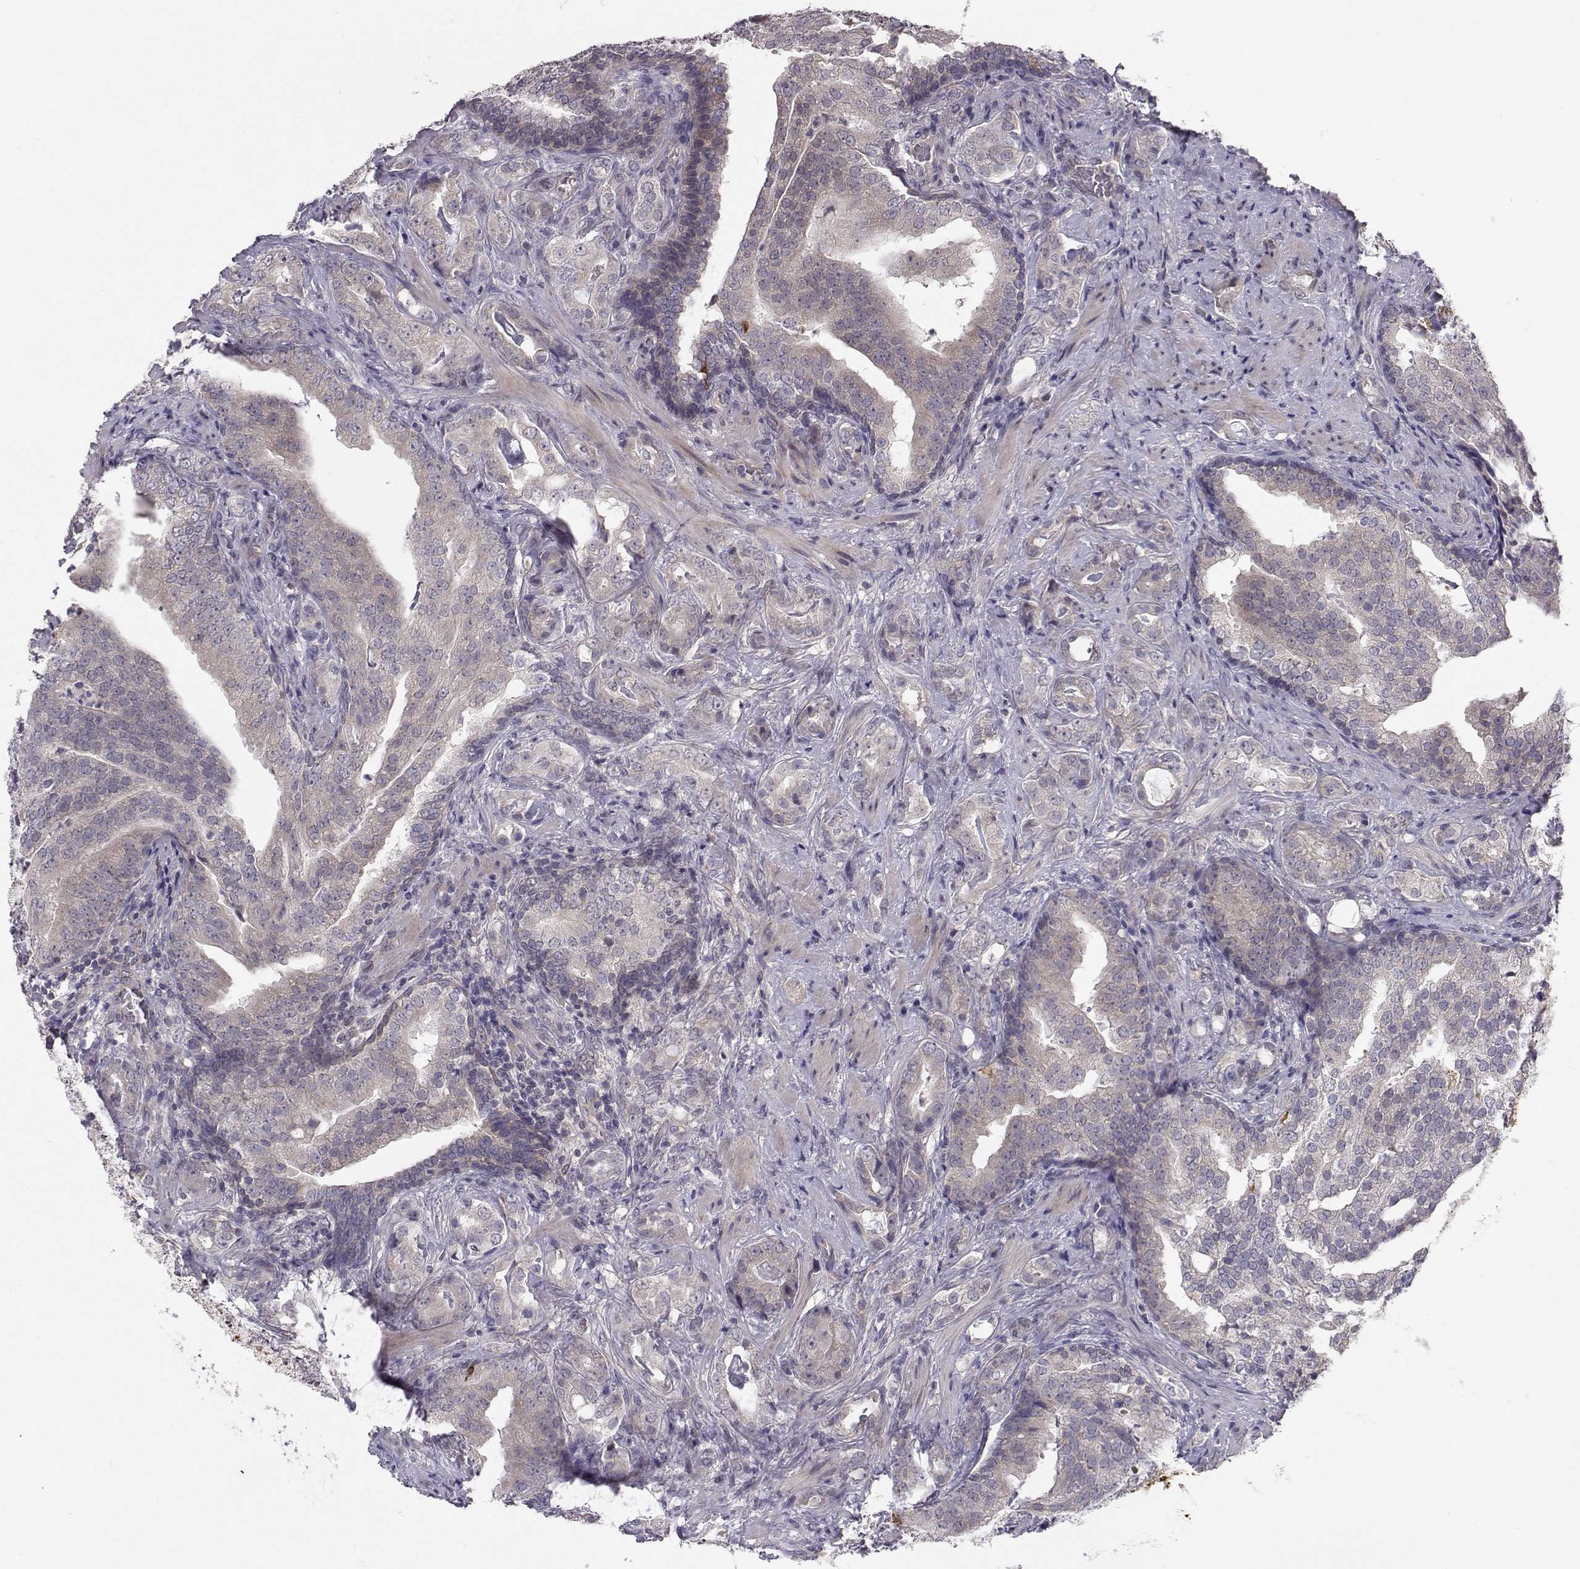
{"staining": {"intensity": "weak", "quantity": "25%-75%", "location": "cytoplasmic/membranous"}, "tissue": "prostate cancer", "cell_type": "Tumor cells", "image_type": "cancer", "snomed": [{"axis": "morphology", "description": "Adenocarcinoma, NOS"}, {"axis": "topography", "description": "Prostate"}], "caption": "Tumor cells show low levels of weak cytoplasmic/membranous positivity in approximately 25%-75% of cells in prostate cancer.", "gene": "PEX5L", "patient": {"sex": "male", "age": 57}}